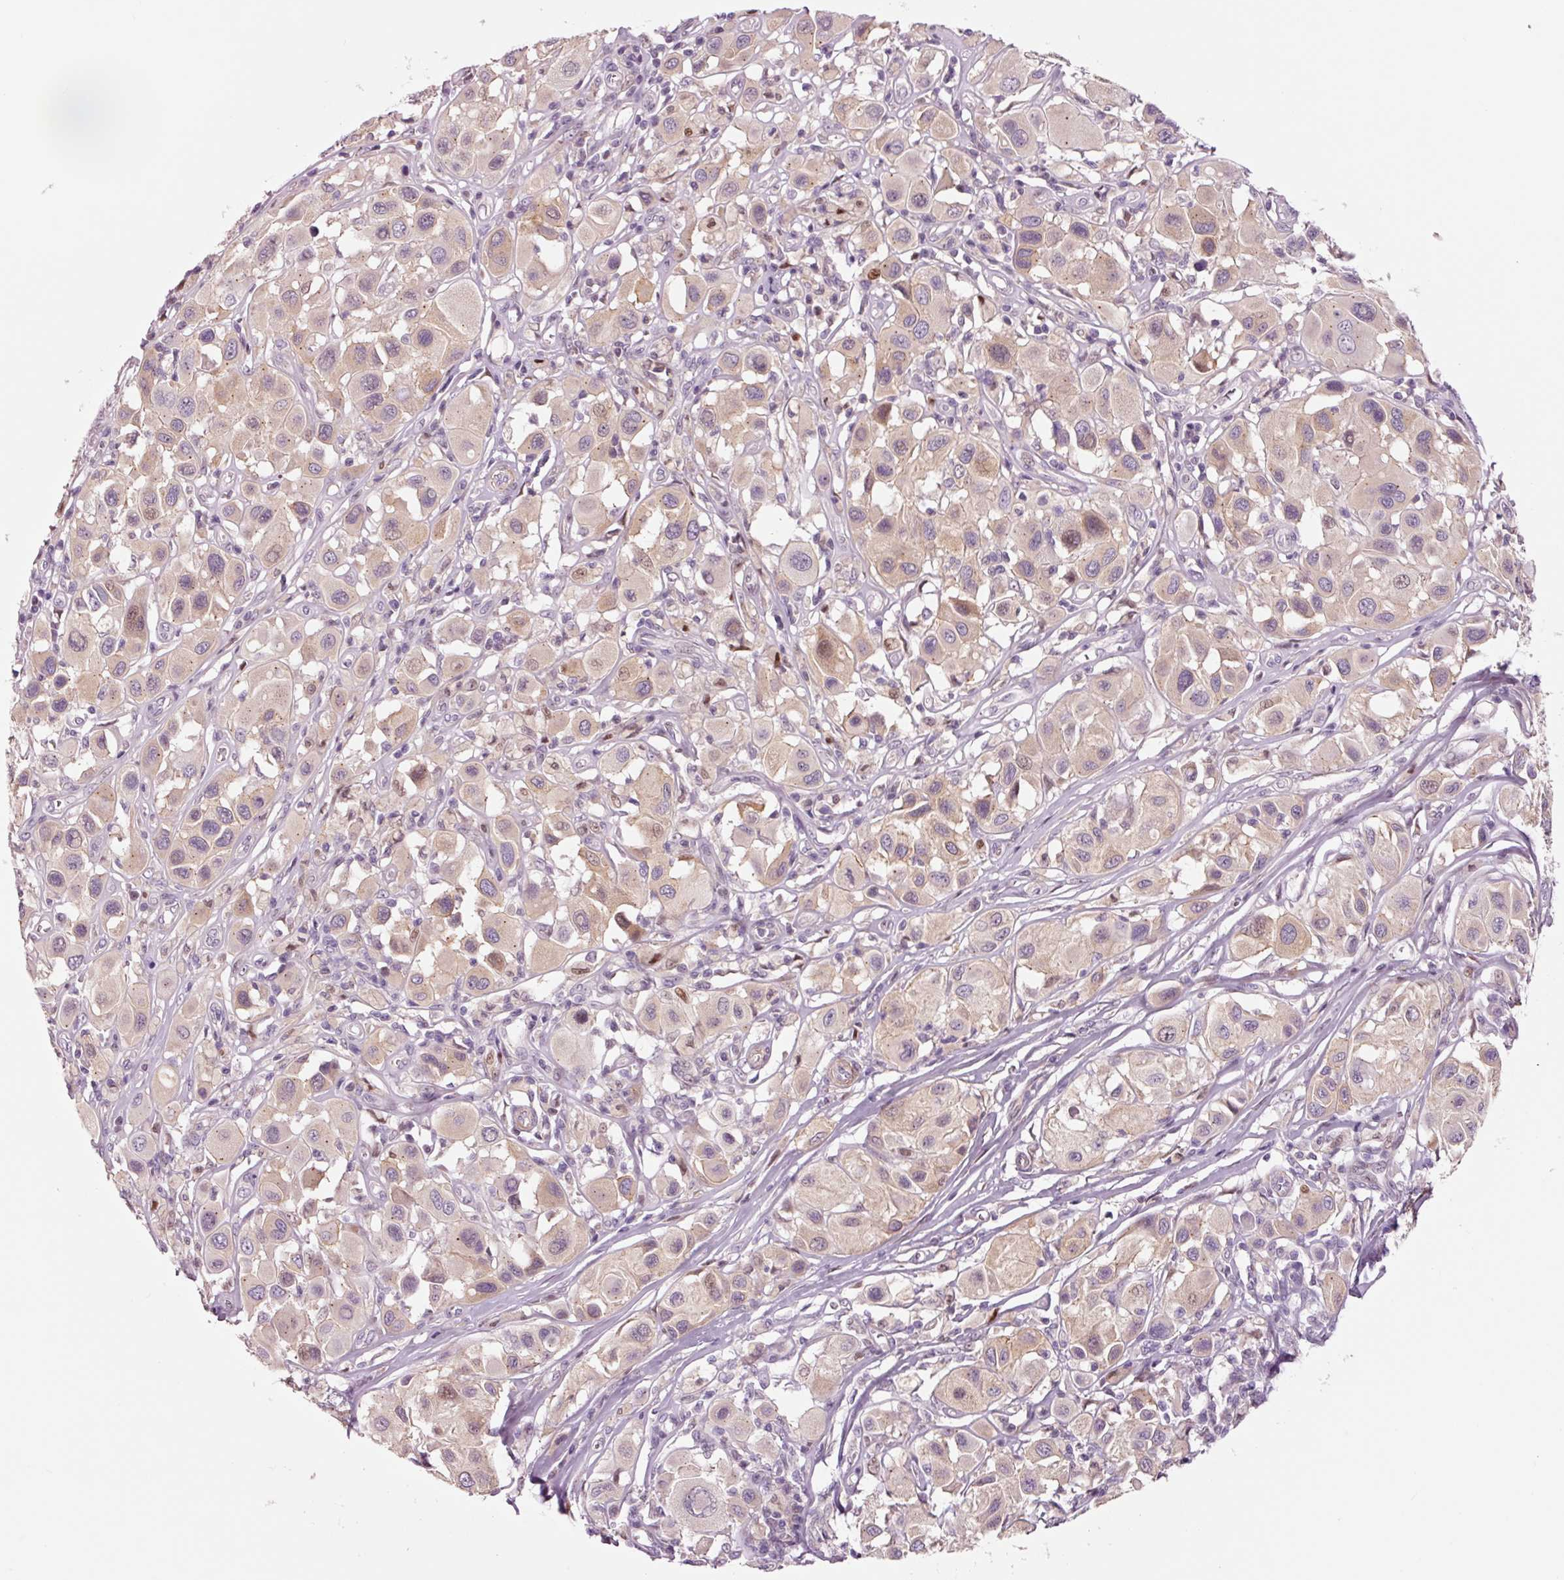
{"staining": {"intensity": "weak", "quantity": "<25%", "location": "cytoplasmic/membranous,nuclear"}, "tissue": "melanoma", "cell_type": "Tumor cells", "image_type": "cancer", "snomed": [{"axis": "morphology", "description": "Malignant melanoma, Metastatic site"}, {"axis": "topography", "description": "Skin"}], "caption": "Immunohistochemistry (IHC) image of human malignant melanoma (metastatic site) stained for a protein (brown), which displays no expression in tumor cells. Nuclei are stained in blue.", "gene": "DAPP1", "patient": {"sex": "male", "age": 41}}